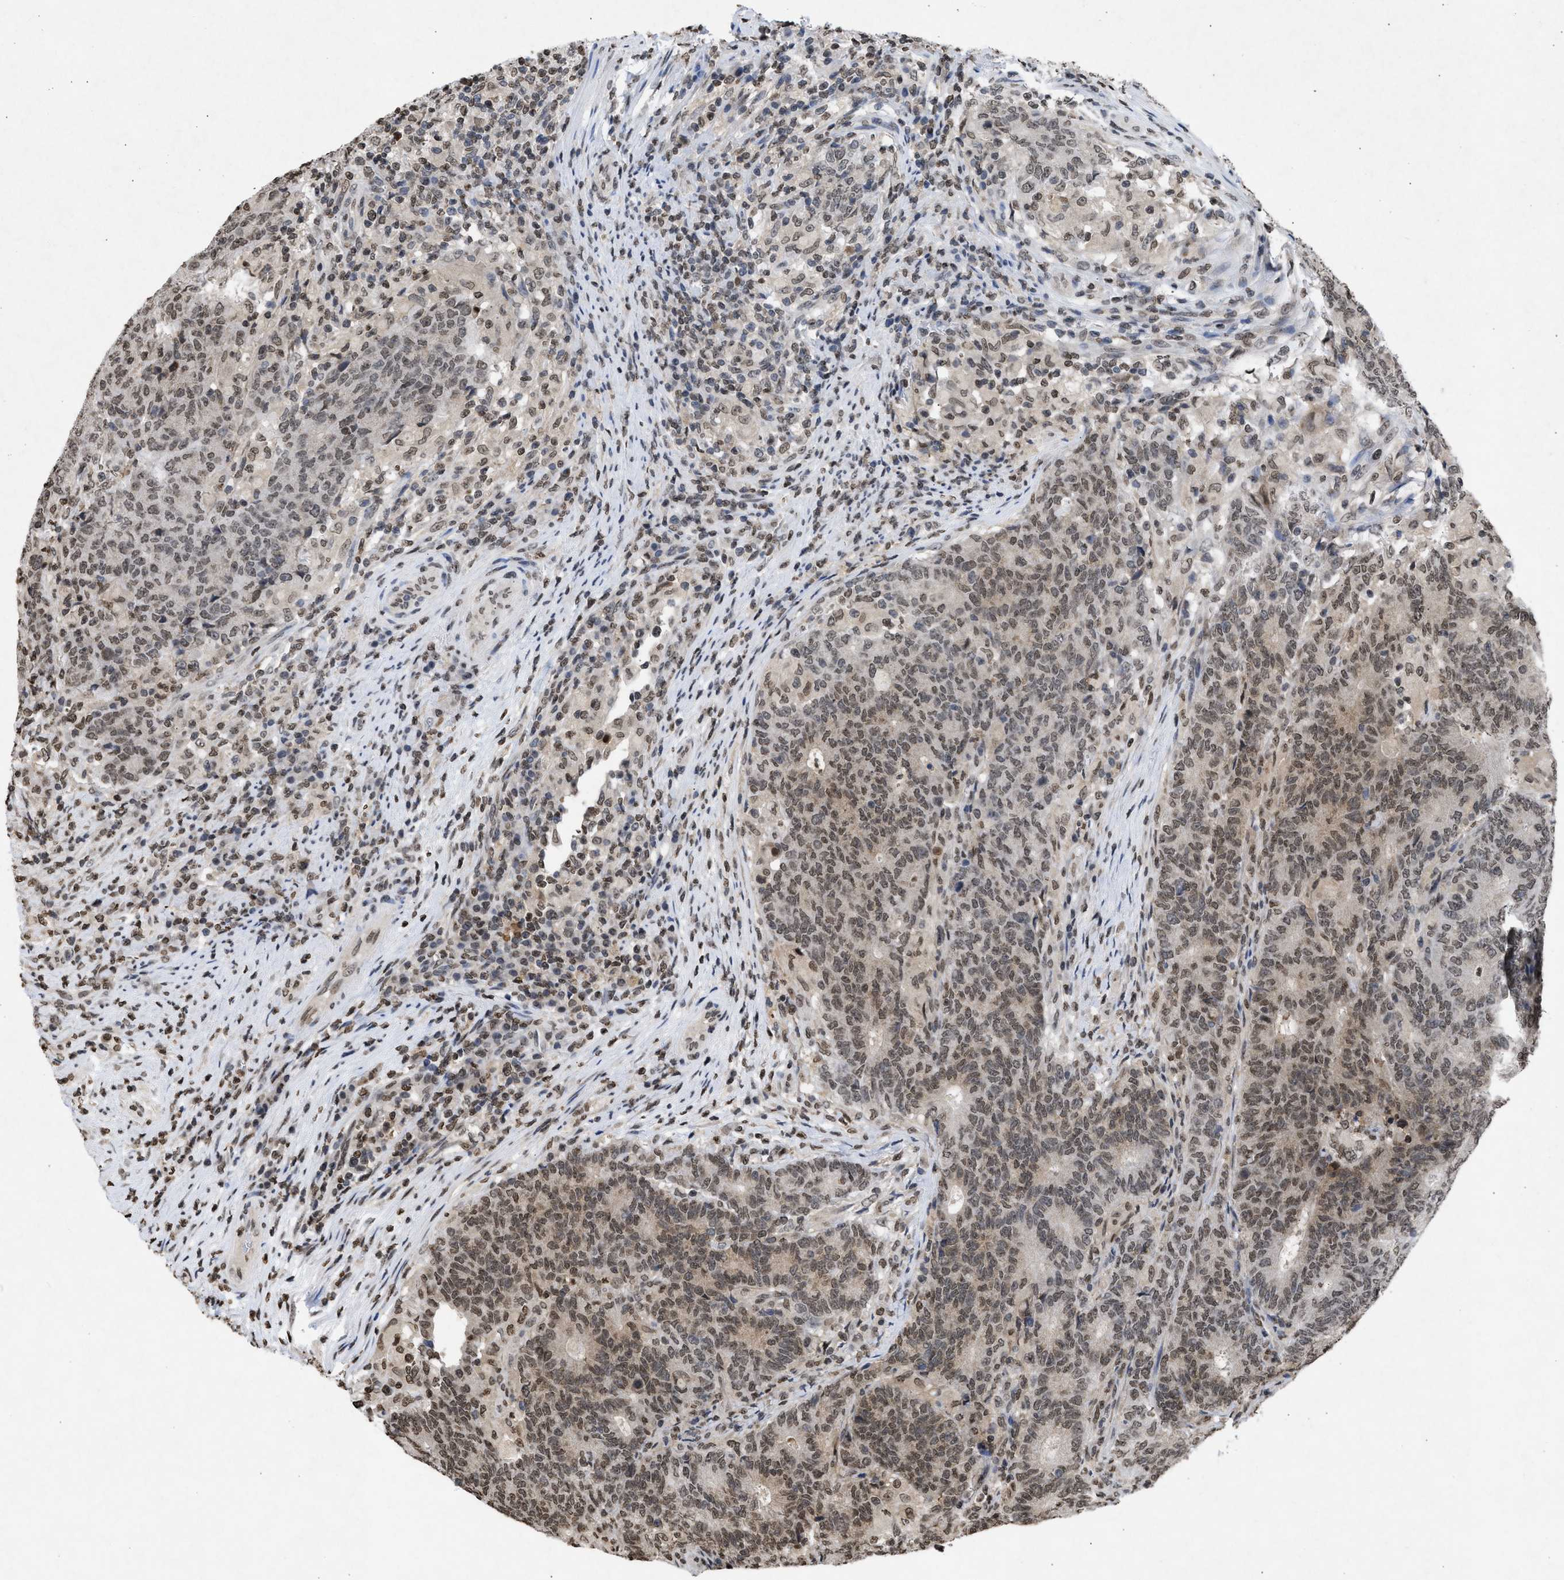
{"staining": {"intensity": "moderate", "quantity": "25%-75%", "location": "nuclear"}, "tissue": "colorectal cancer", "cell_type": "Tumor cells", "image_type": "cancer", "snomed": [{"axis": "morphology", "description": "Normal tissue, NOS"}, {"axis": "morphology", "description": "Adenocarcinoma, NOS"}, {"axis": "topography", "description": "Colon"}], "caption": "Immunohistochemistry photomicrograph of human colorectal adenocarcinoma stained for a protein (brown), which demonstrates medium levels of moderate nuclear expression in approximately 25%-75% of tumor cells.", "gene": "NUP35", "patient": {"sex": "female", "age": 75}}